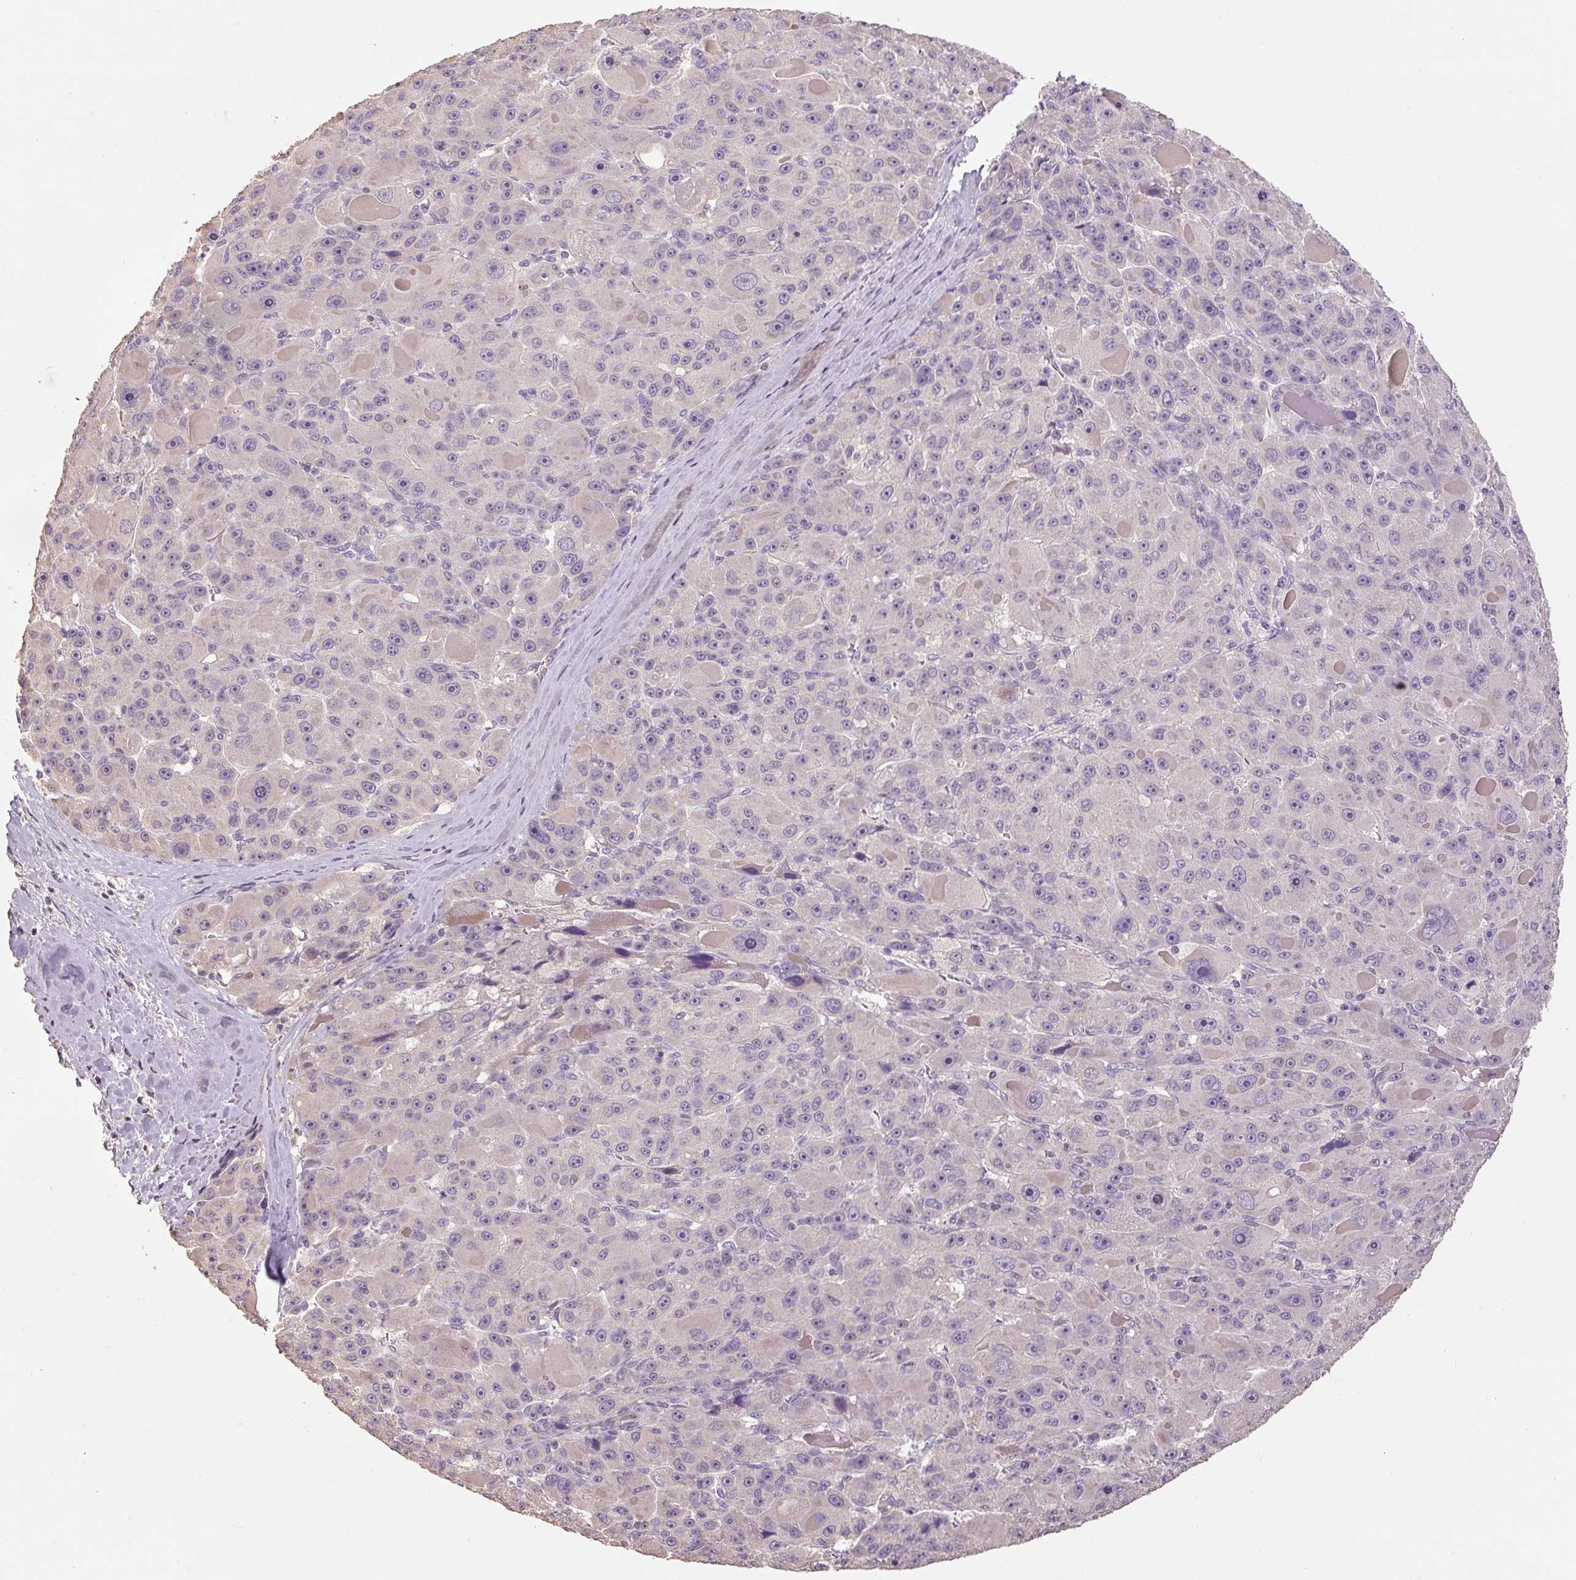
{"staining": {"intensity": "negative", "quantity": "none", "location": "none"}, "tissue": "liver cancer", "cell_type": "Tumor cells", "image_type": "cancer", "snomed": [{"axis": "morphology", "description": "Carcinoma, Hepatocellular, NOS"}, {"axis": "topography", "description": "Liver"}], "caption": "The micrograph demonstrates no significant expression in tumor cells of liver hepatocellular carcinoma.", "gene": "CFAP65", "patient": {"sex": "male", "age": 76}}